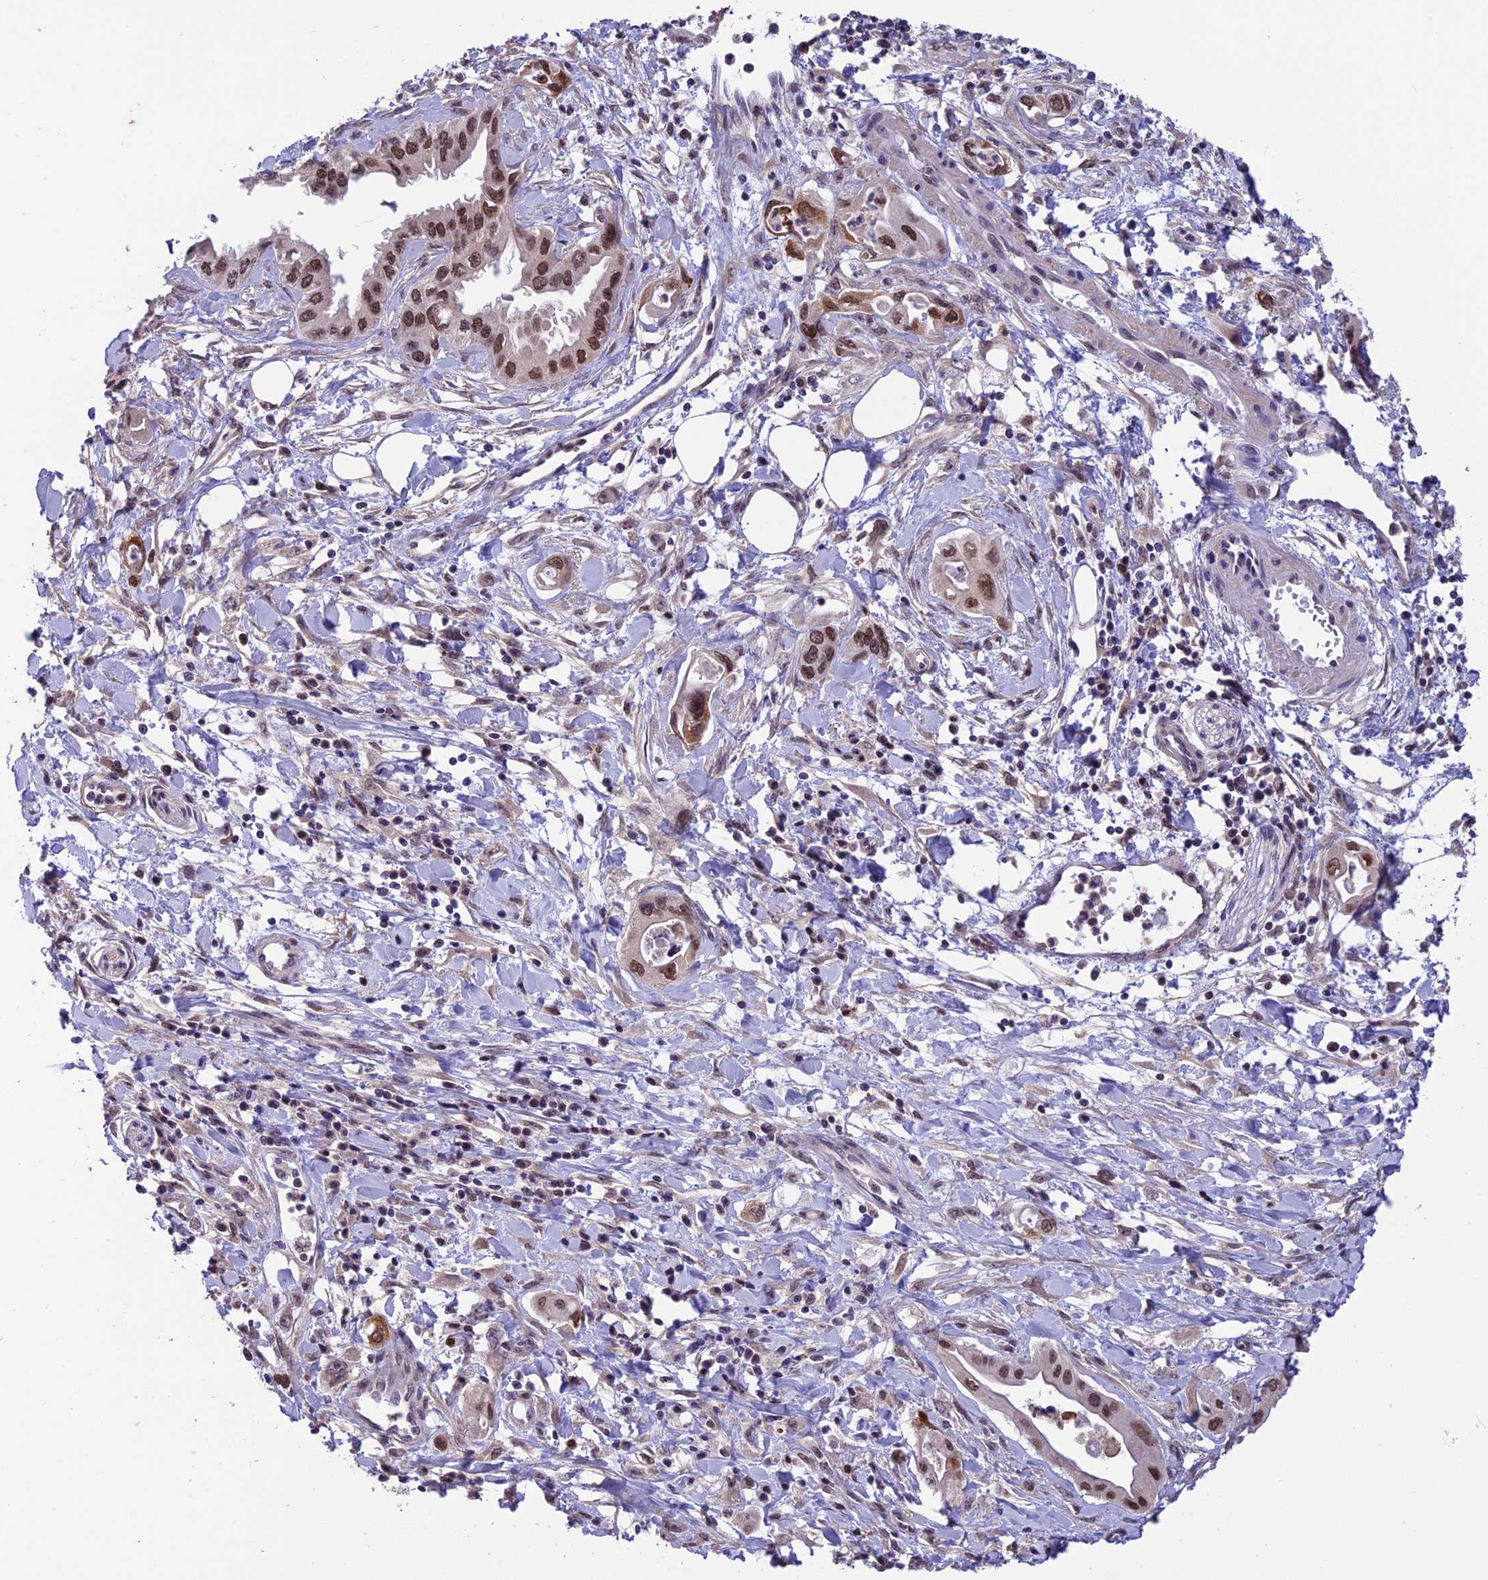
{"staining": {"intensity": "moderate", "quantity": ">75%", "location": "nuclear"}, "tissue": "pancreatic cancer", "cell_type": "Tumor cells", "image_type": "cancer", "snomed": [{"axis": "morphology", "description": "Adenocarcinoma, NOS"}, {"axis": "topography", "description": "Pancreas"}], "caption": "Protein staining by immunohistochemistry reveals moderate nuclear positivity in approximately >75% of tumor cells in pancreatic adenocarcinoma.", "gene": "MIS12", "patient": {"sex": "female", "age": 77}}